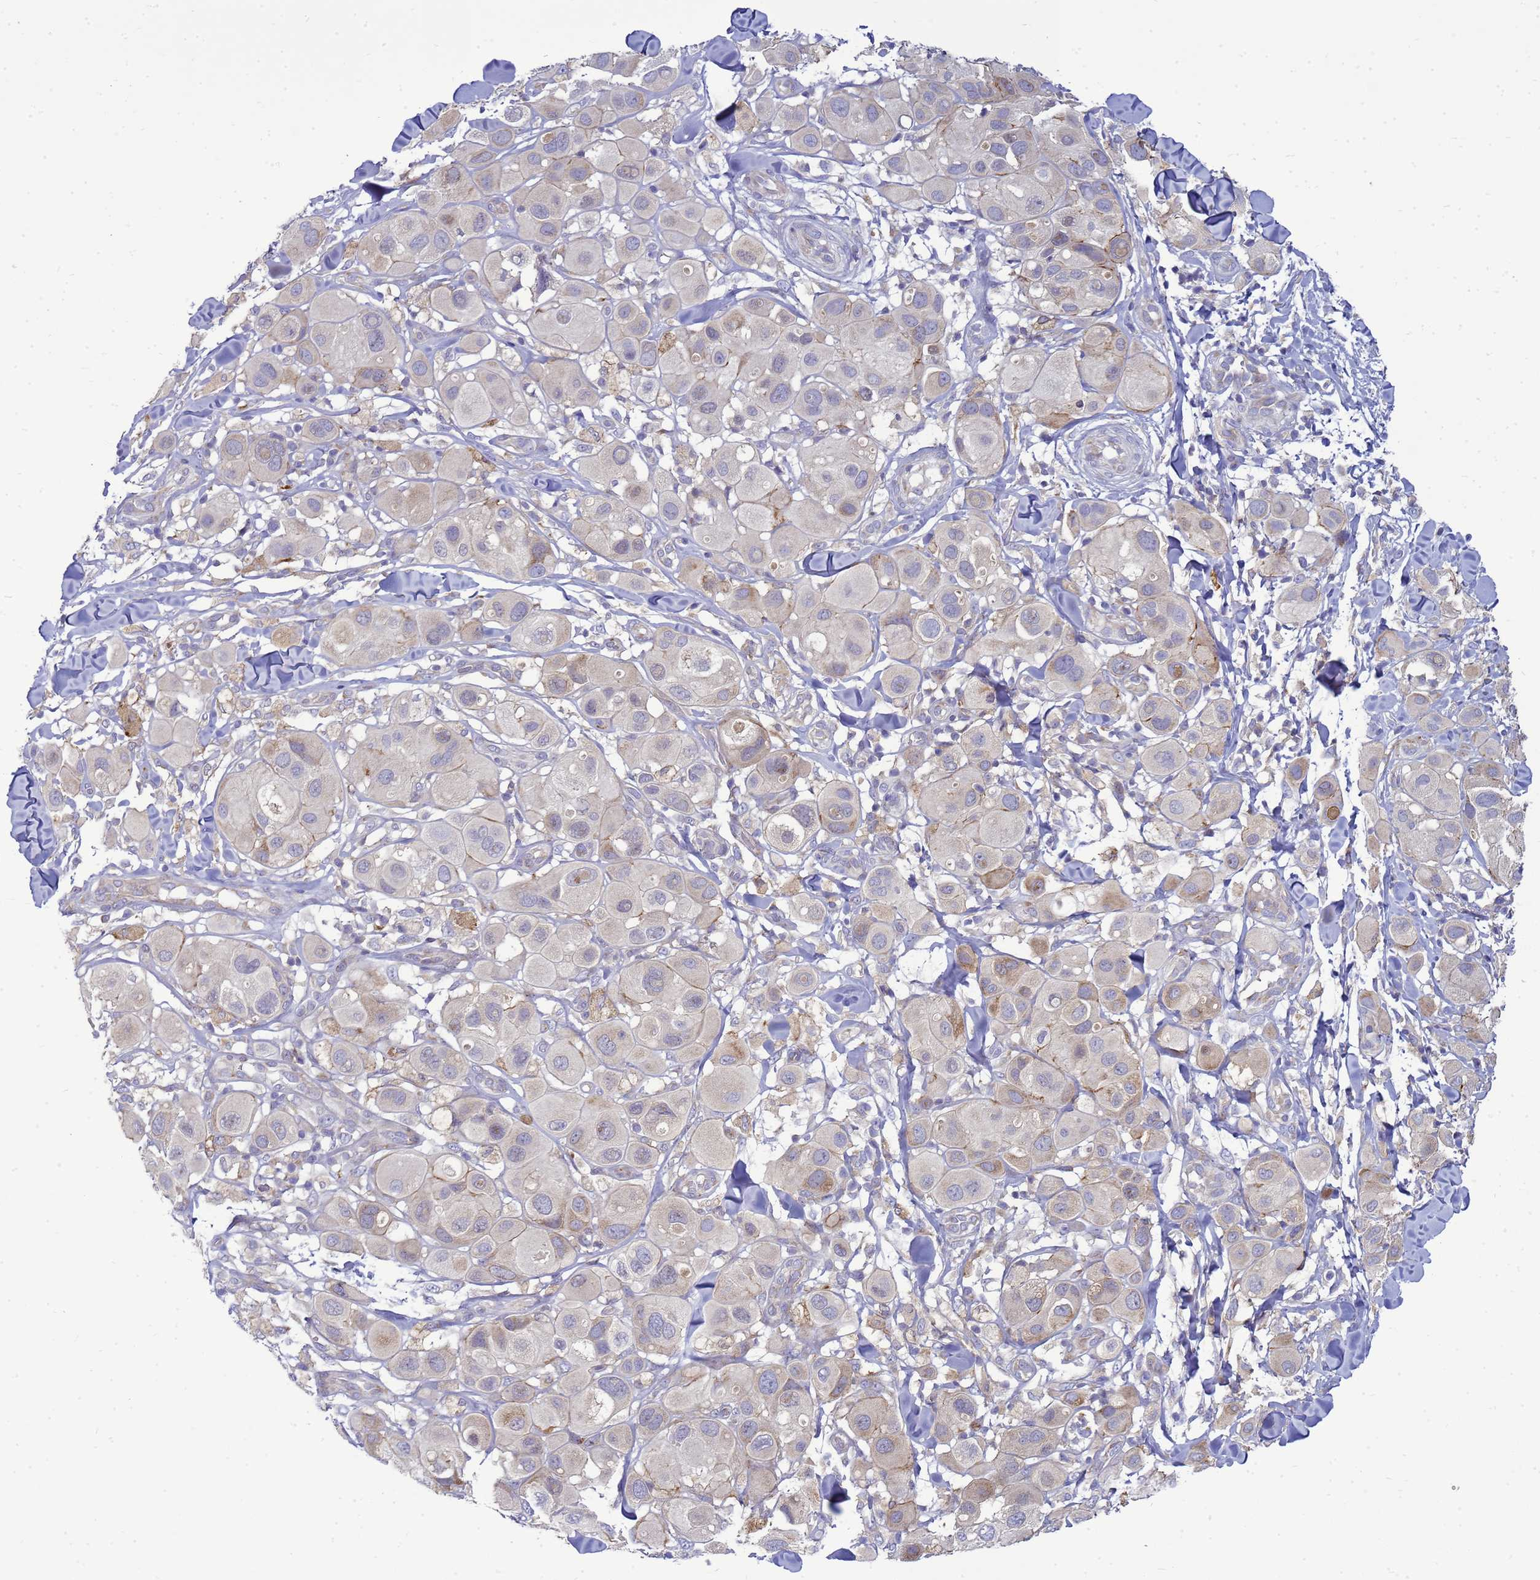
{"staining": {"intensity": "negative", "quantity": "none", "location": "none"}, "tissue": "melanoma", "cell_type": "Tumor cells", "image_type": "cancer", "snomed": [{"axis": "morphology", "description": "Malignant melanoma, Metastatic site"}, {"axis": "topography", "description": "Skin"}], "caption": "Immunohistochemistry micrograph of neoplastic tissue: human malignant melanoma (metastatic site) stained with DAB reveals no significant protein staining in tumor cells. Brightfield microscopy of immunohistochemistry stained with DAB (3,3'-diaminobenzidine) (brown) and hematoxylin (blue), captured at high magnification.", "gene": "MON1B", "patient": {"sex": "male", "age": 41}}